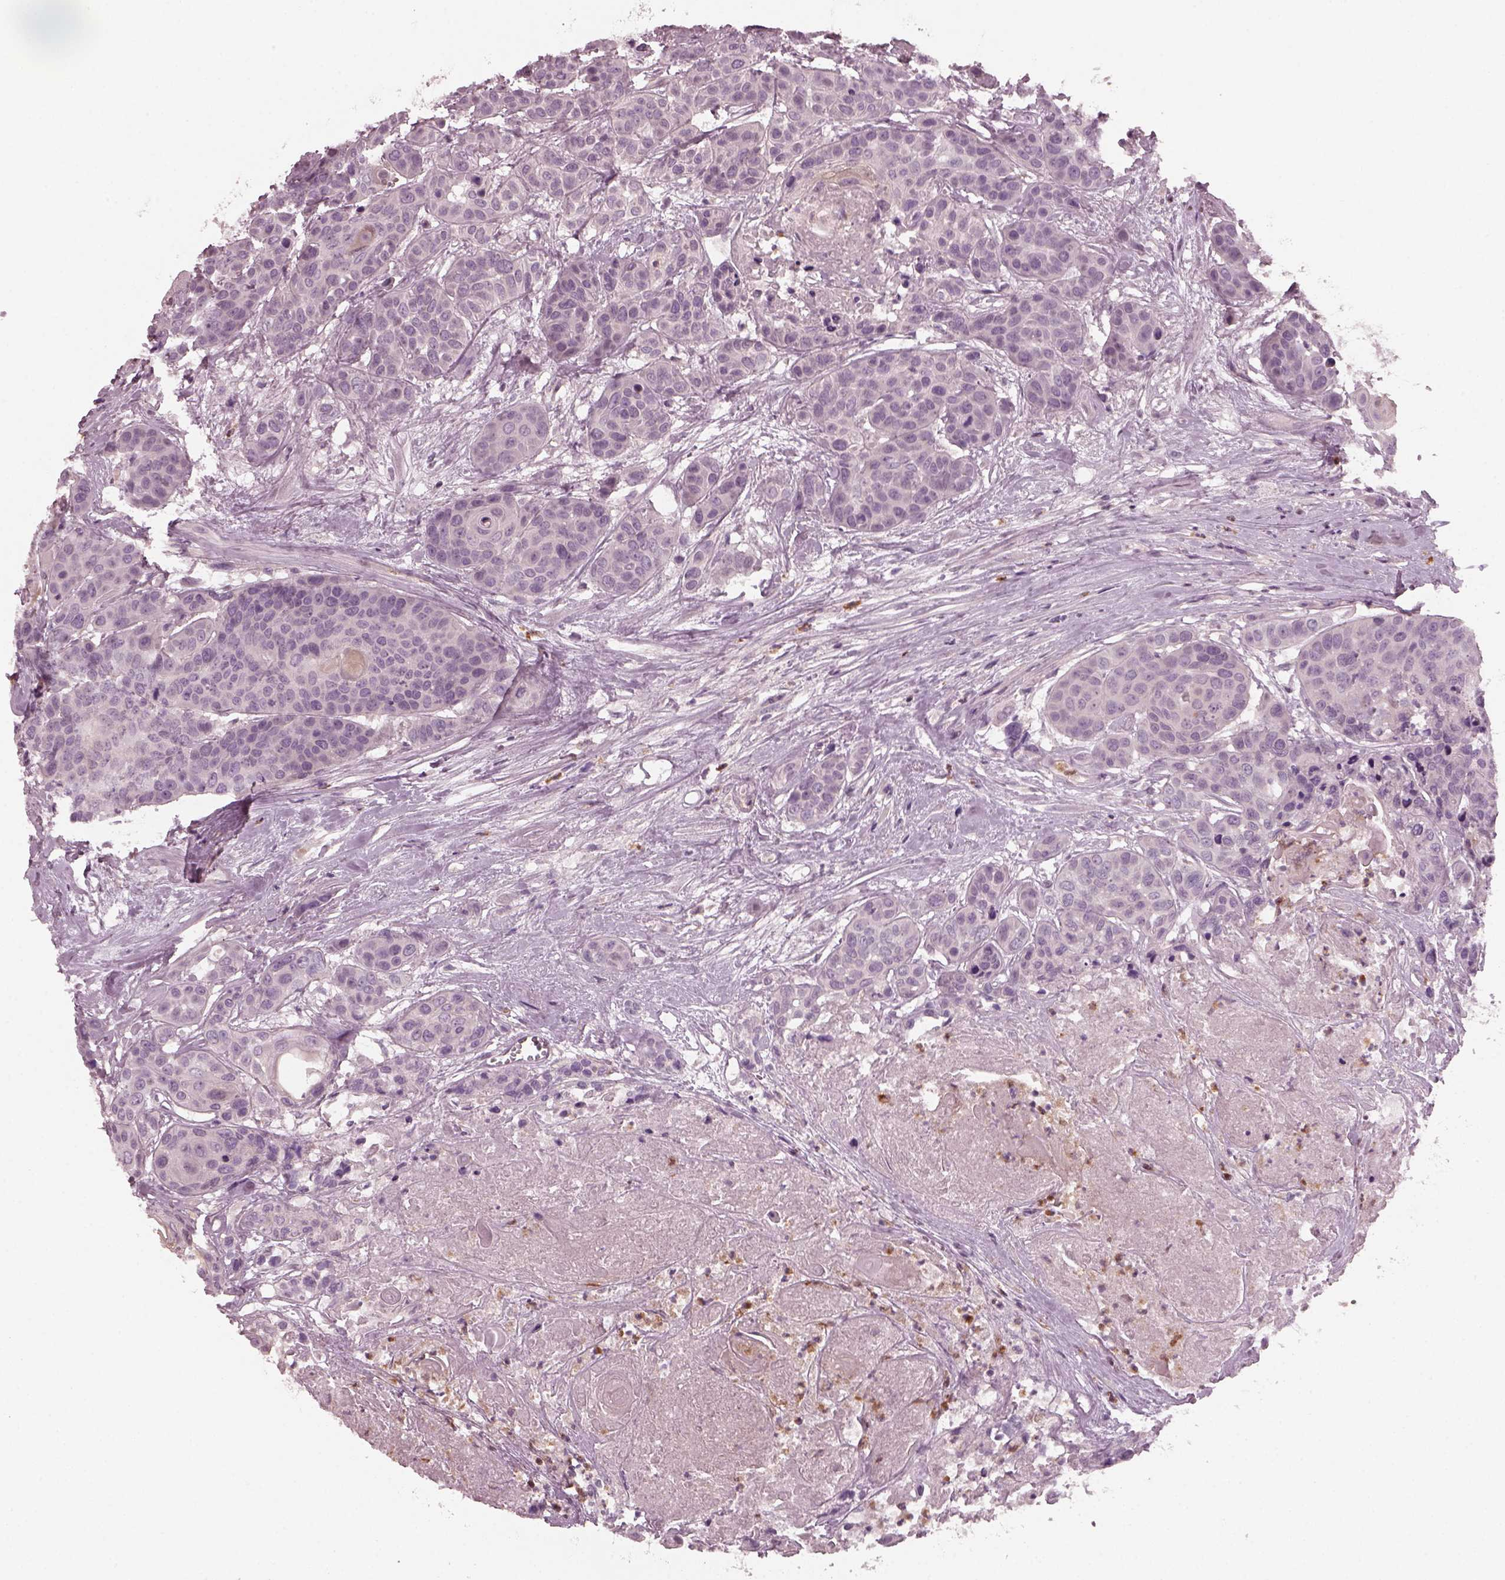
{"staining": {"intensity": "negative", "quantity": "none", "location": "none"}, "tissue": "head and neck cancer", "cell_type": "Tumor cells", "image_type": "cancer", "snomed": [{"axis": "morphology", "description": "Squamous cell carcinoma, NOS"}, {"axis": "topography", "description": "Oral tissue"}, {"axis": "topography", "description": "Head-Neck"}], "caption": "This is an immunohistochemistry micrograph of head and neck cancer (squamous cell carcinoma). There is no expression in tumor cells.", "gene": "CHIT1", "patient": {"sex": "male", "age": 56}}